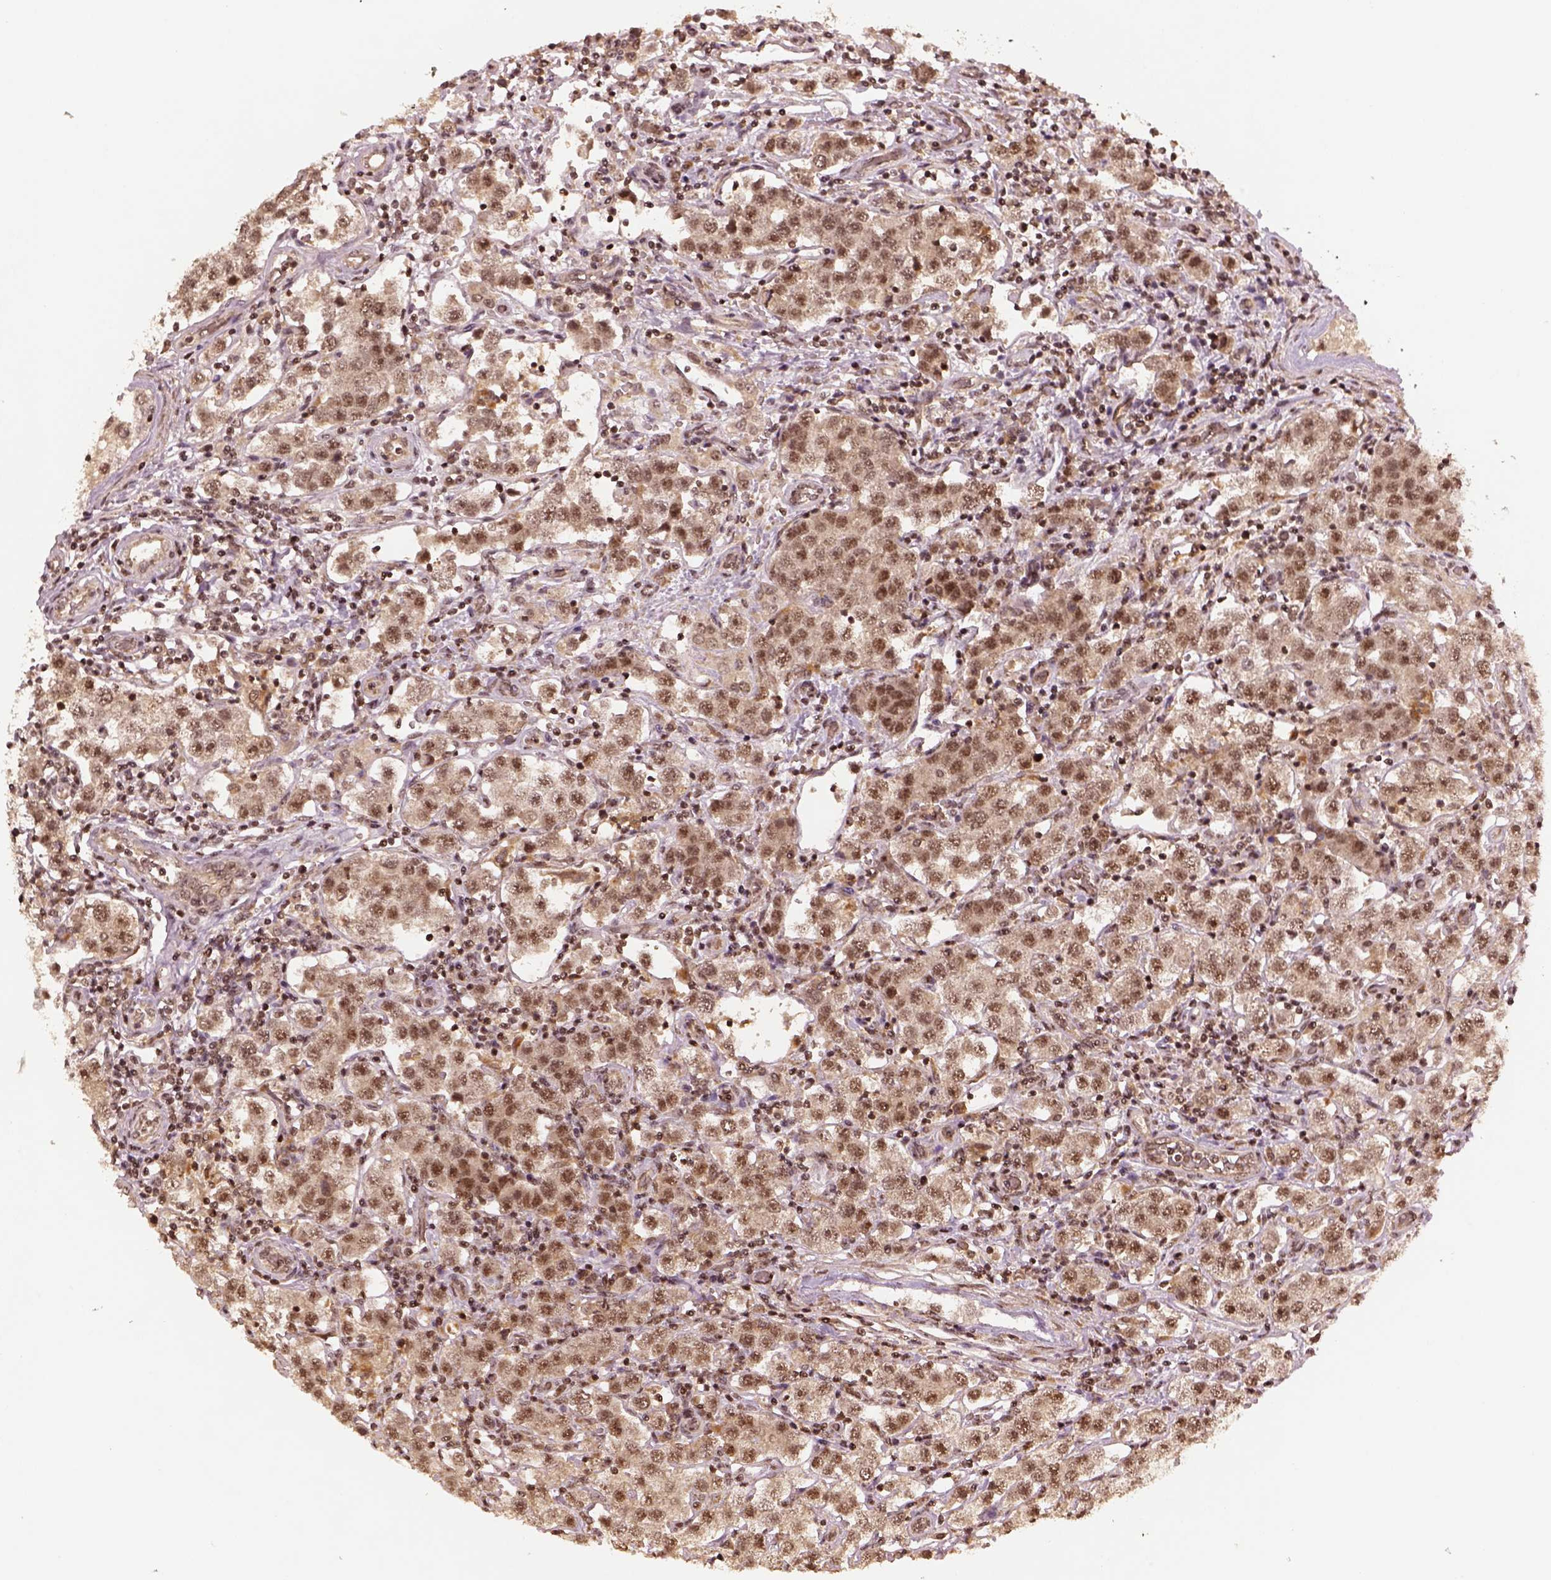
{"staining": {"intensity": "moderate", "quantity": ">75%", "location": "nuclear"}, "tissue": "testis cancer", "cell_type": "Tumor cells", "image_type": "cancer", "snomed": [{"axis": "morphology", "description": "Seminoma, NOS"}, {"axis": "topography", "description": "Testis"}], "caption": "This is an image of immunohistochemistry staining of testis cancer, which shows moderate positivity in the nuclear of tumor cells.", "gene": "BRD9", "patient": {"sex": "male", "age": 37}}